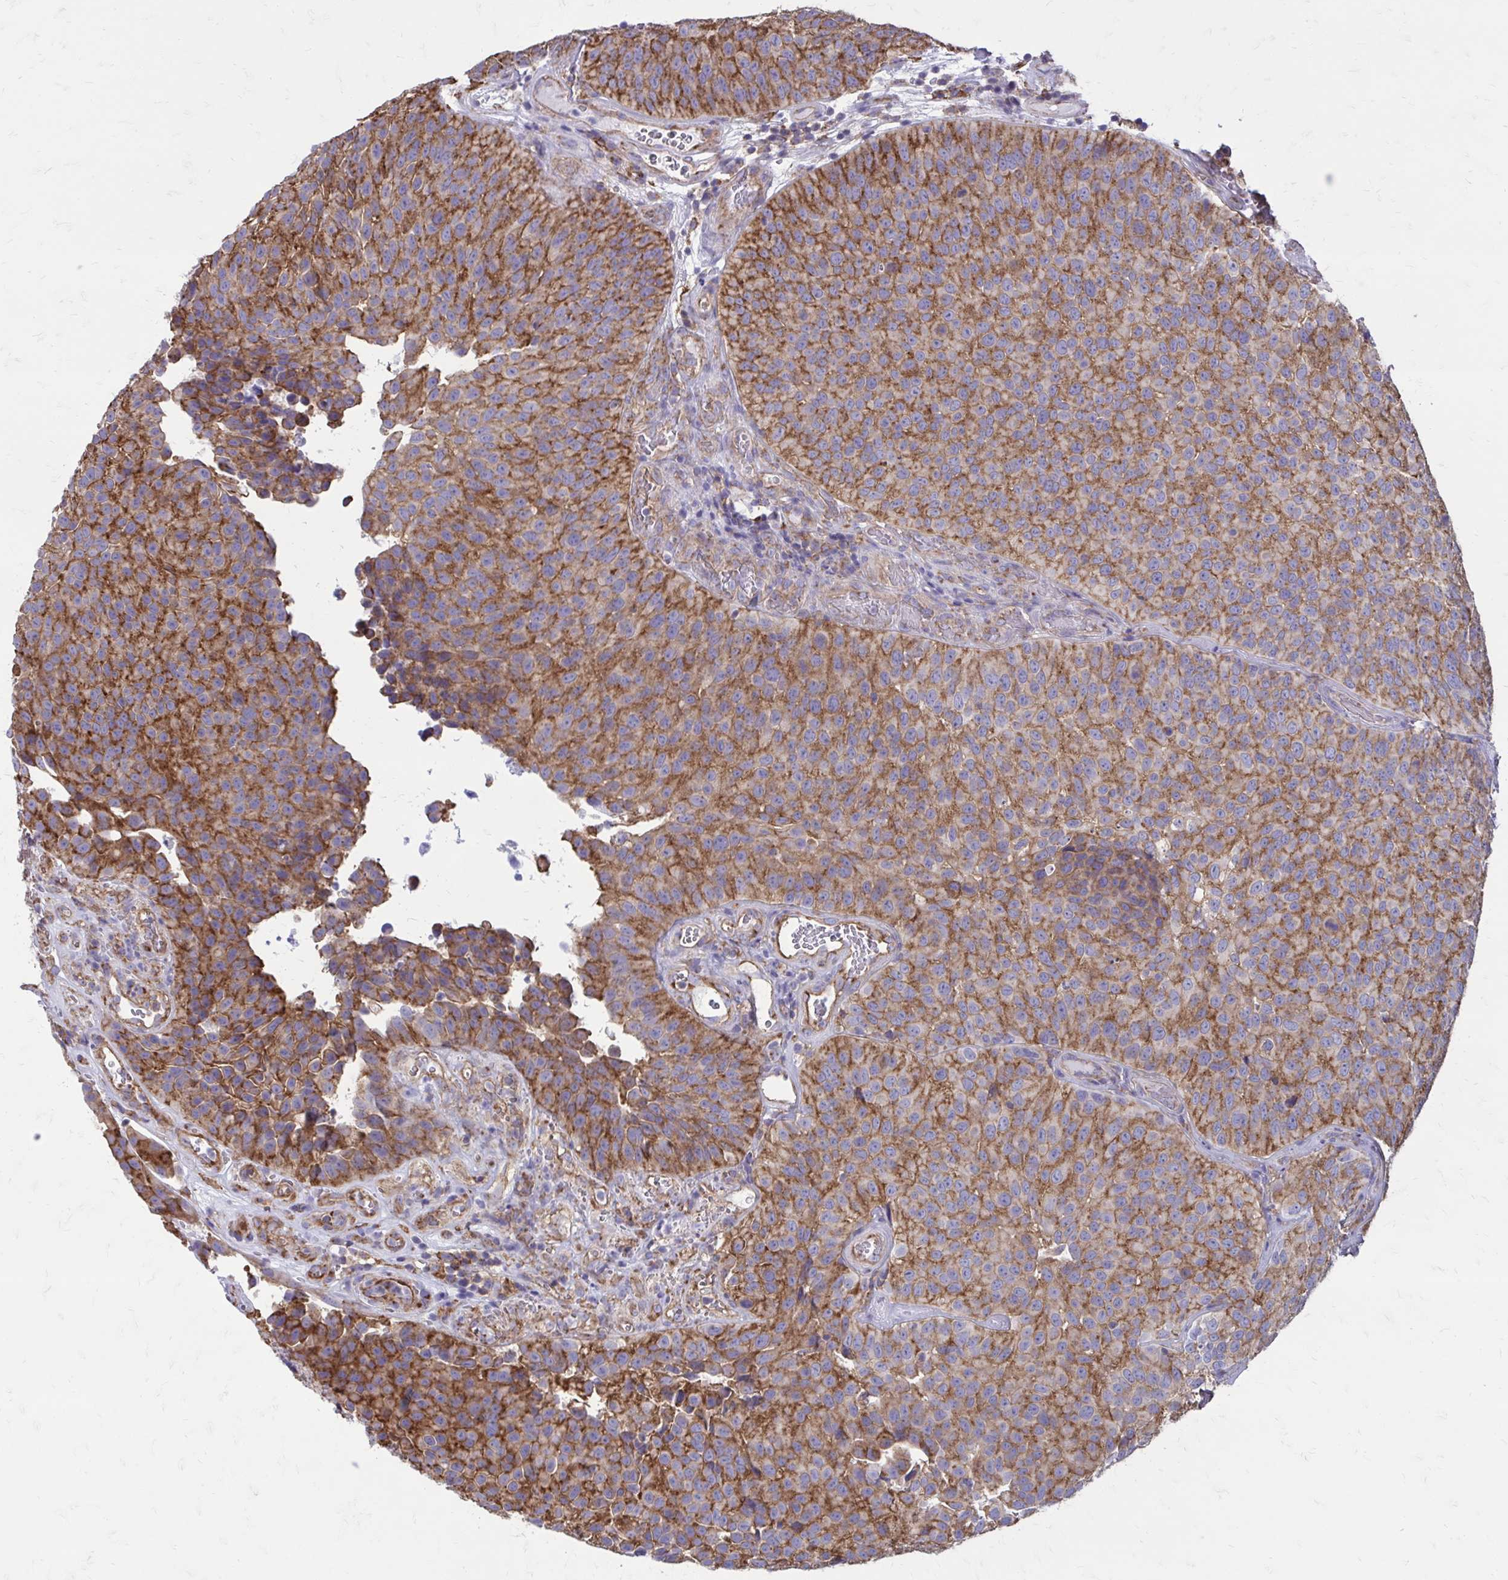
{"staining": {"intensity": "moderate", "quantity": ">75%", "location": "cytoplasmic/membranous"}, "tissue": "urothelial cancer", "cell_type": "Tumor cells", "image_type": "cancer", "snomed": [{"axis": "morphology", "description": "Urothelial carcinoma, Low grade"}, {"axis": "topography", "description": "Urinary bladder"}], "caption": "IHC micrograph of neoplastic tissue: human urothelial cancer stained using IHC shows medium levels of moderate protein expression localized specifically in the cytoplasmic/membranous of tumor cells, appearing as a cytoplasmic/membranous brown color.", "gene": "CLTA", "patient": {"sex": "male", "age": 76}}